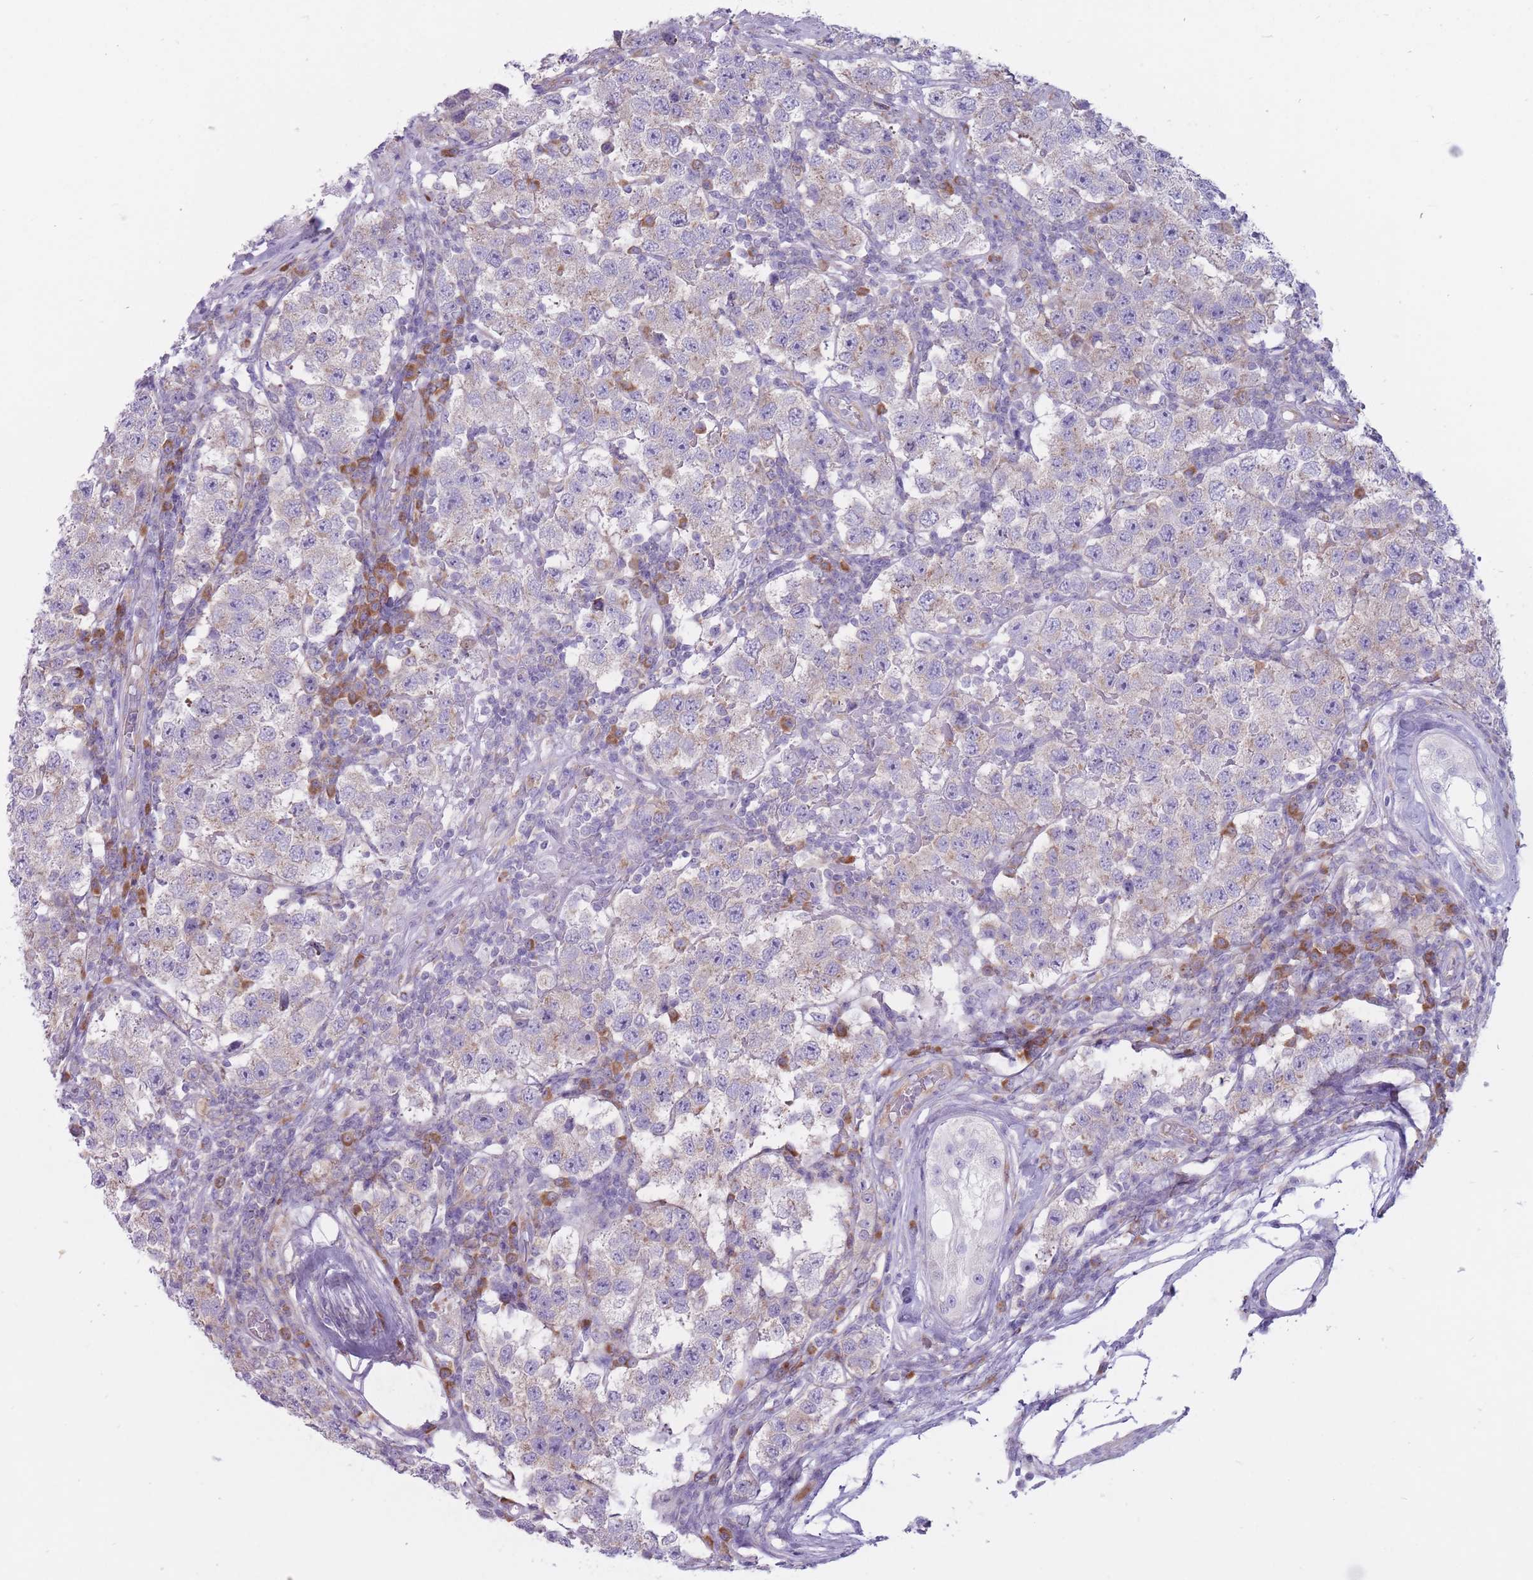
{"staining": {"intensity": "negative", "quantity": "none", "location": "none"}, "tissue": "testis cancer", "cell_type": "Tumor cells", "image_type": "cancer", "snomed": [{"axis": "morphology", "description": "Seminoma, NOS"}, {"axis": "topography", "description": "Testis"}], "caption": "A high-resolution histopathology image shows IHC staining of testis seminoma, which exhibits no significant expression in tumor cells.", "gene": "RPL18", "patient": {"sex": "male", "age": 34}}